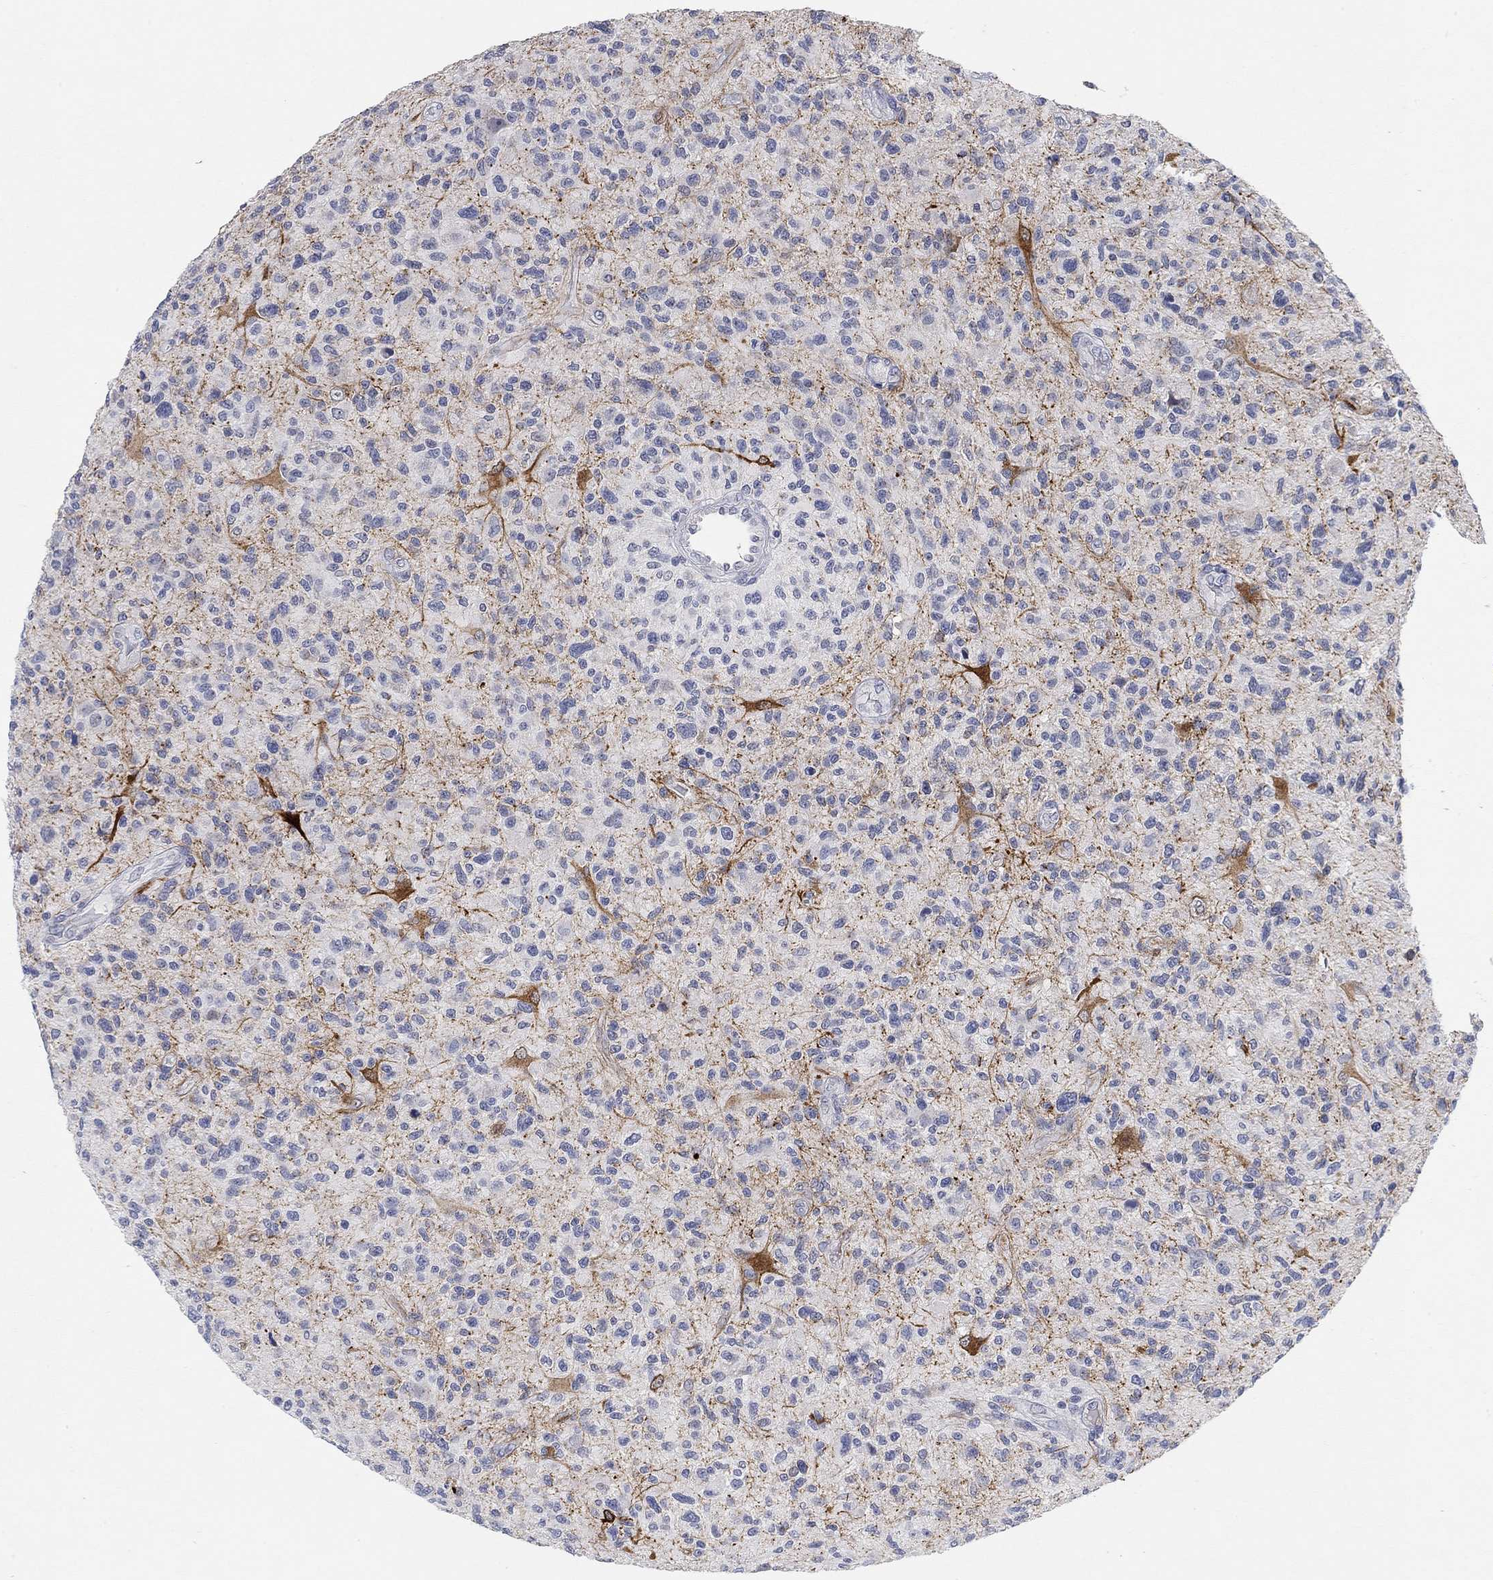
{"staining": {"intensity": "negative", "quantity": "none", "location": "none"}, "tissue": "glioma", "cell_type": "Tumor cells", "image_type": "cancer", "snomed": [{"axis": "morphology", "description": "Glioma, malignant, High grade"}, {"axis": "topography", "description": "Brain"}], "caption": "This is an immunohistochemistry (IHC) image of human glioma. There is no positivity in tumor cells.", "gene": "VAT1L", "patient": {"sex": "male", "age": 47}}